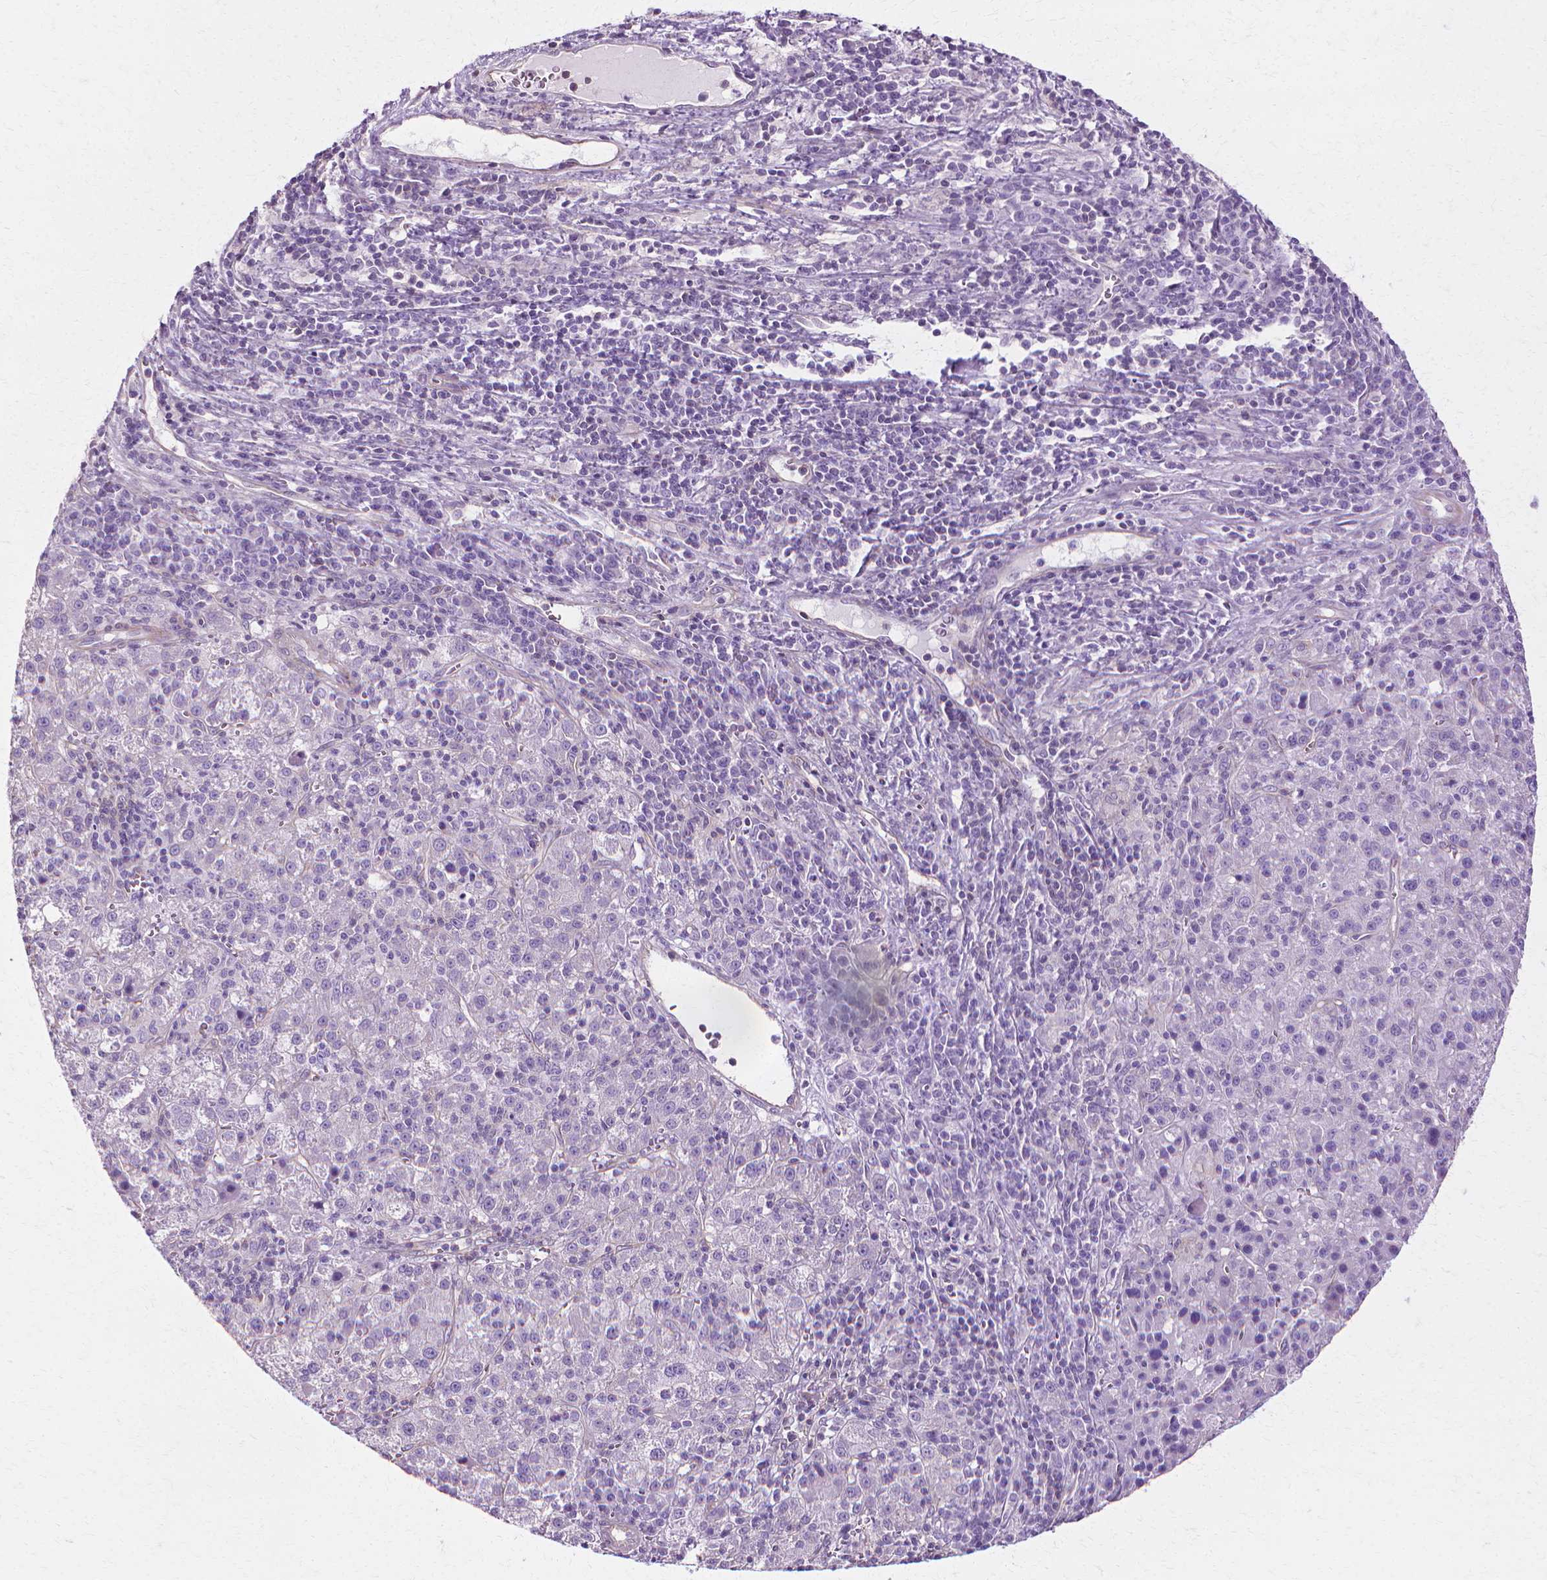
{"staining": {"intensity": "negative", "quantity": "none", "location": "none"}, "tissue": "liver cancer", "cell_type": "Tumor cells", "image_type": "cancer", "snomed": [{"axis": "morphology", "description": "Carcinoma, Hepatocellular, NOS"}, {"axis": "topography", "description": "Liver"}], "caption": "A high-resolution micrograph shows IHC staining of liver hepatocellular carcinoma, which displays no significant expression in tumor cells.", "gene": "CFAP157", "patient": {"sex": "female", "age": 60}}